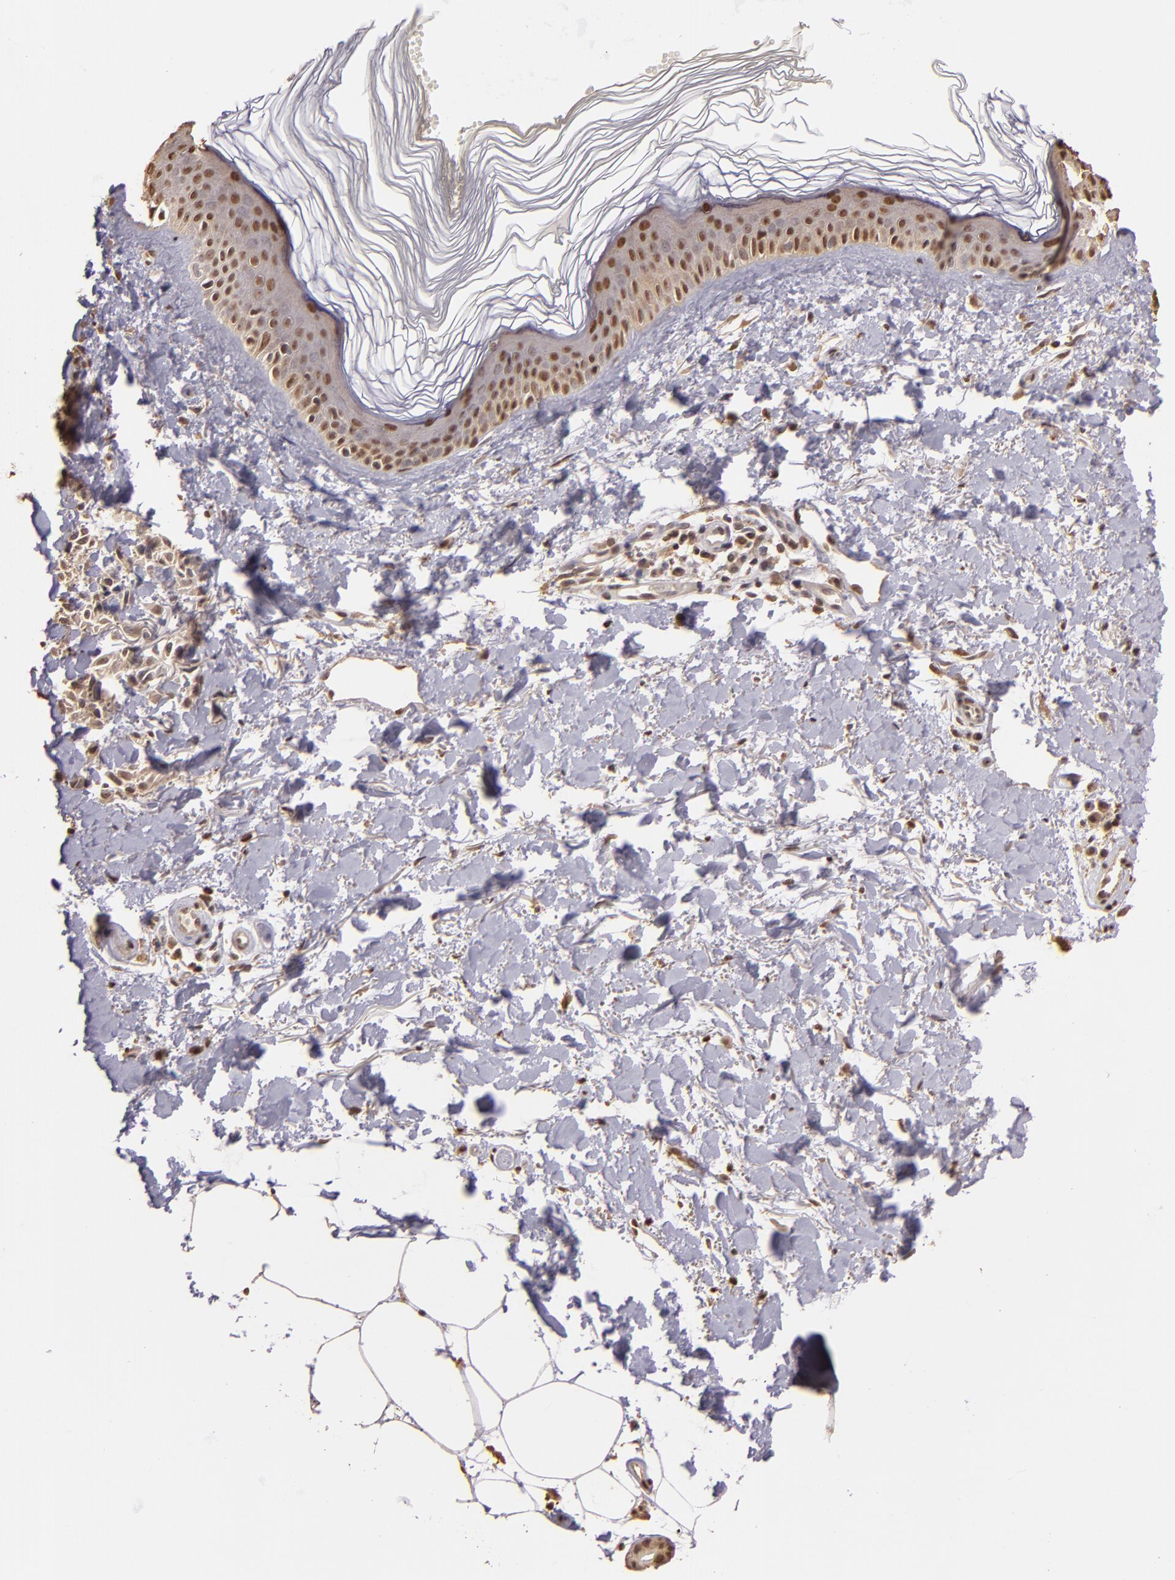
{"staining": {"intensity": "negative", "quantity": "none", "location": "none"}, "tissue": "melanoma", "cell_type": "Tumor cells", "image_type": "cancer", "snomed": [{"axis": "morphology", "description": "Malignant melanoma, NOS"}, {"axis": "topography", "description": "Skin"}], "caption": "Immunohistochemistry micrograph of human melanoma stained for a protein (brown), which reveals no expression in tumor cells.", "gene": "ARPC2", "patient": {"sex": "female", "age": 73}}